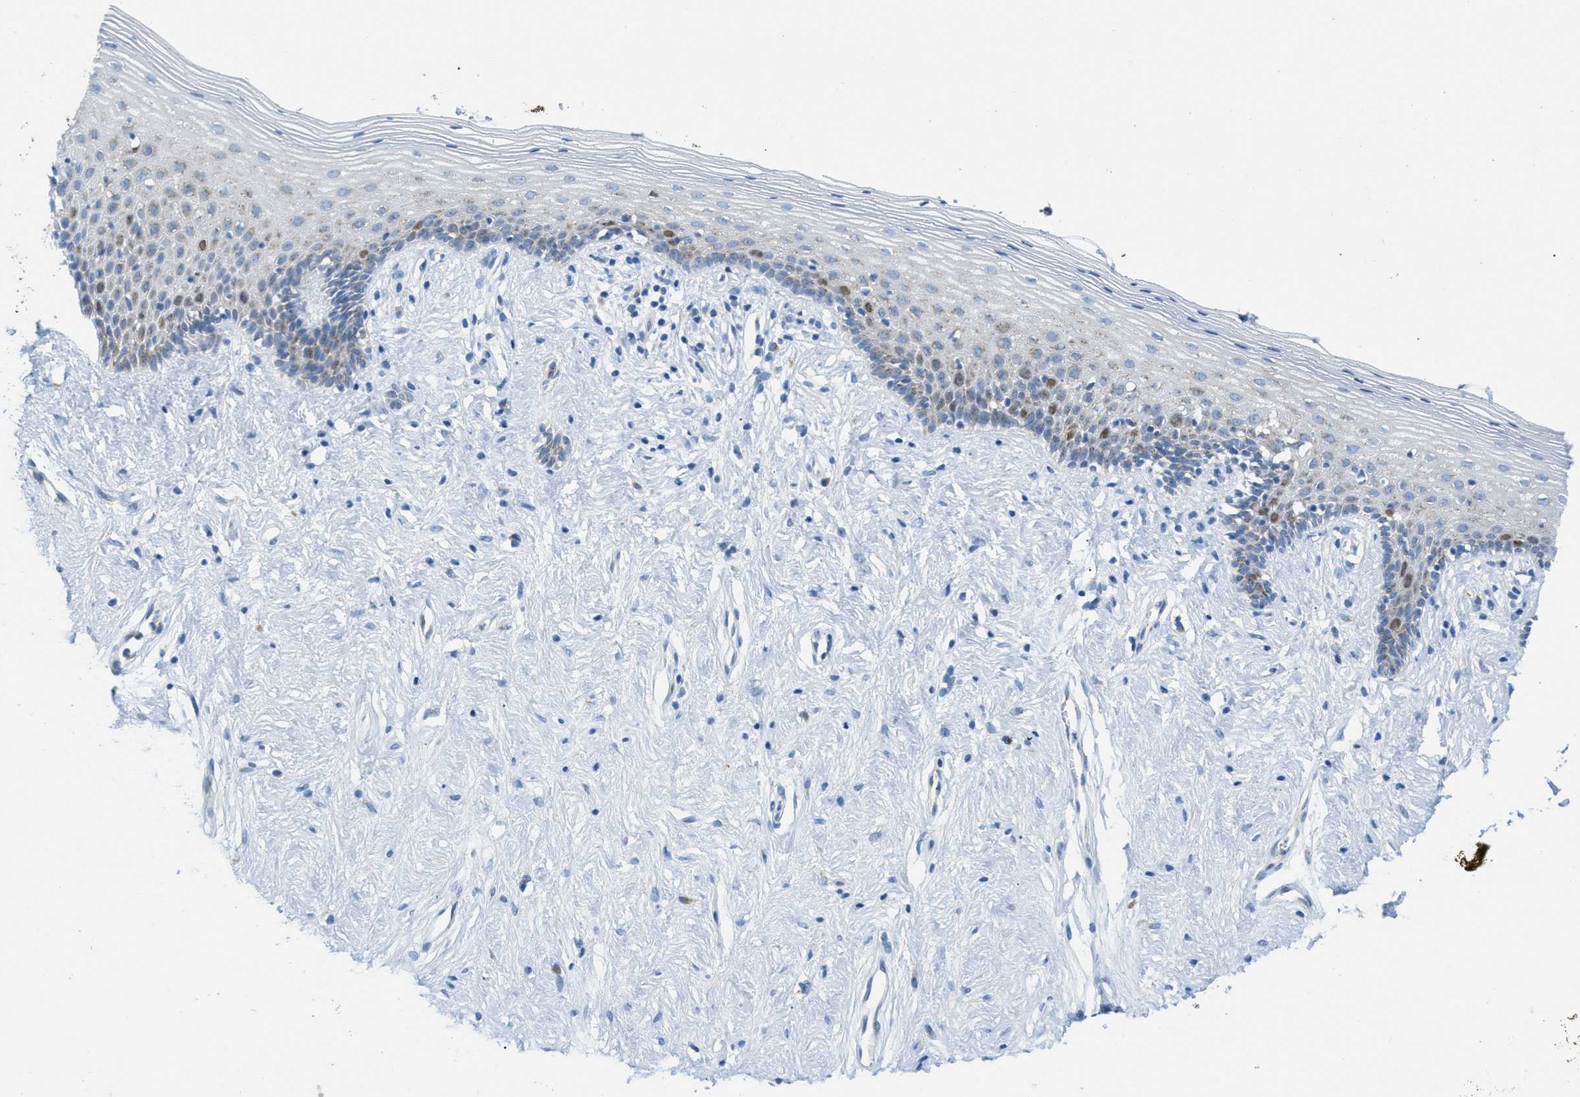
{"staining": {"intensity": "moderate", "quantity": "<25%", "location": "nuclear"}, "tissue": "vagina", "cell_type": "Squamous epithelial cells", "image_type": "normal", "snomed": [{"axis": "morphology", "description": "Normal tissue, NOS"}, {"axis": "topography", "description": "Vagina"}], "caption": "This micrograph exhibits unremarkable vagina stained with immunohistochemistry (IHC) to label a protein in brown. The nuclear of squamous epithelial cells show moderate positivity for the protein. Nuclei are counter-stained blue.", "gene": "ORC6", "patient": {"sex": "female", "age": 44}}